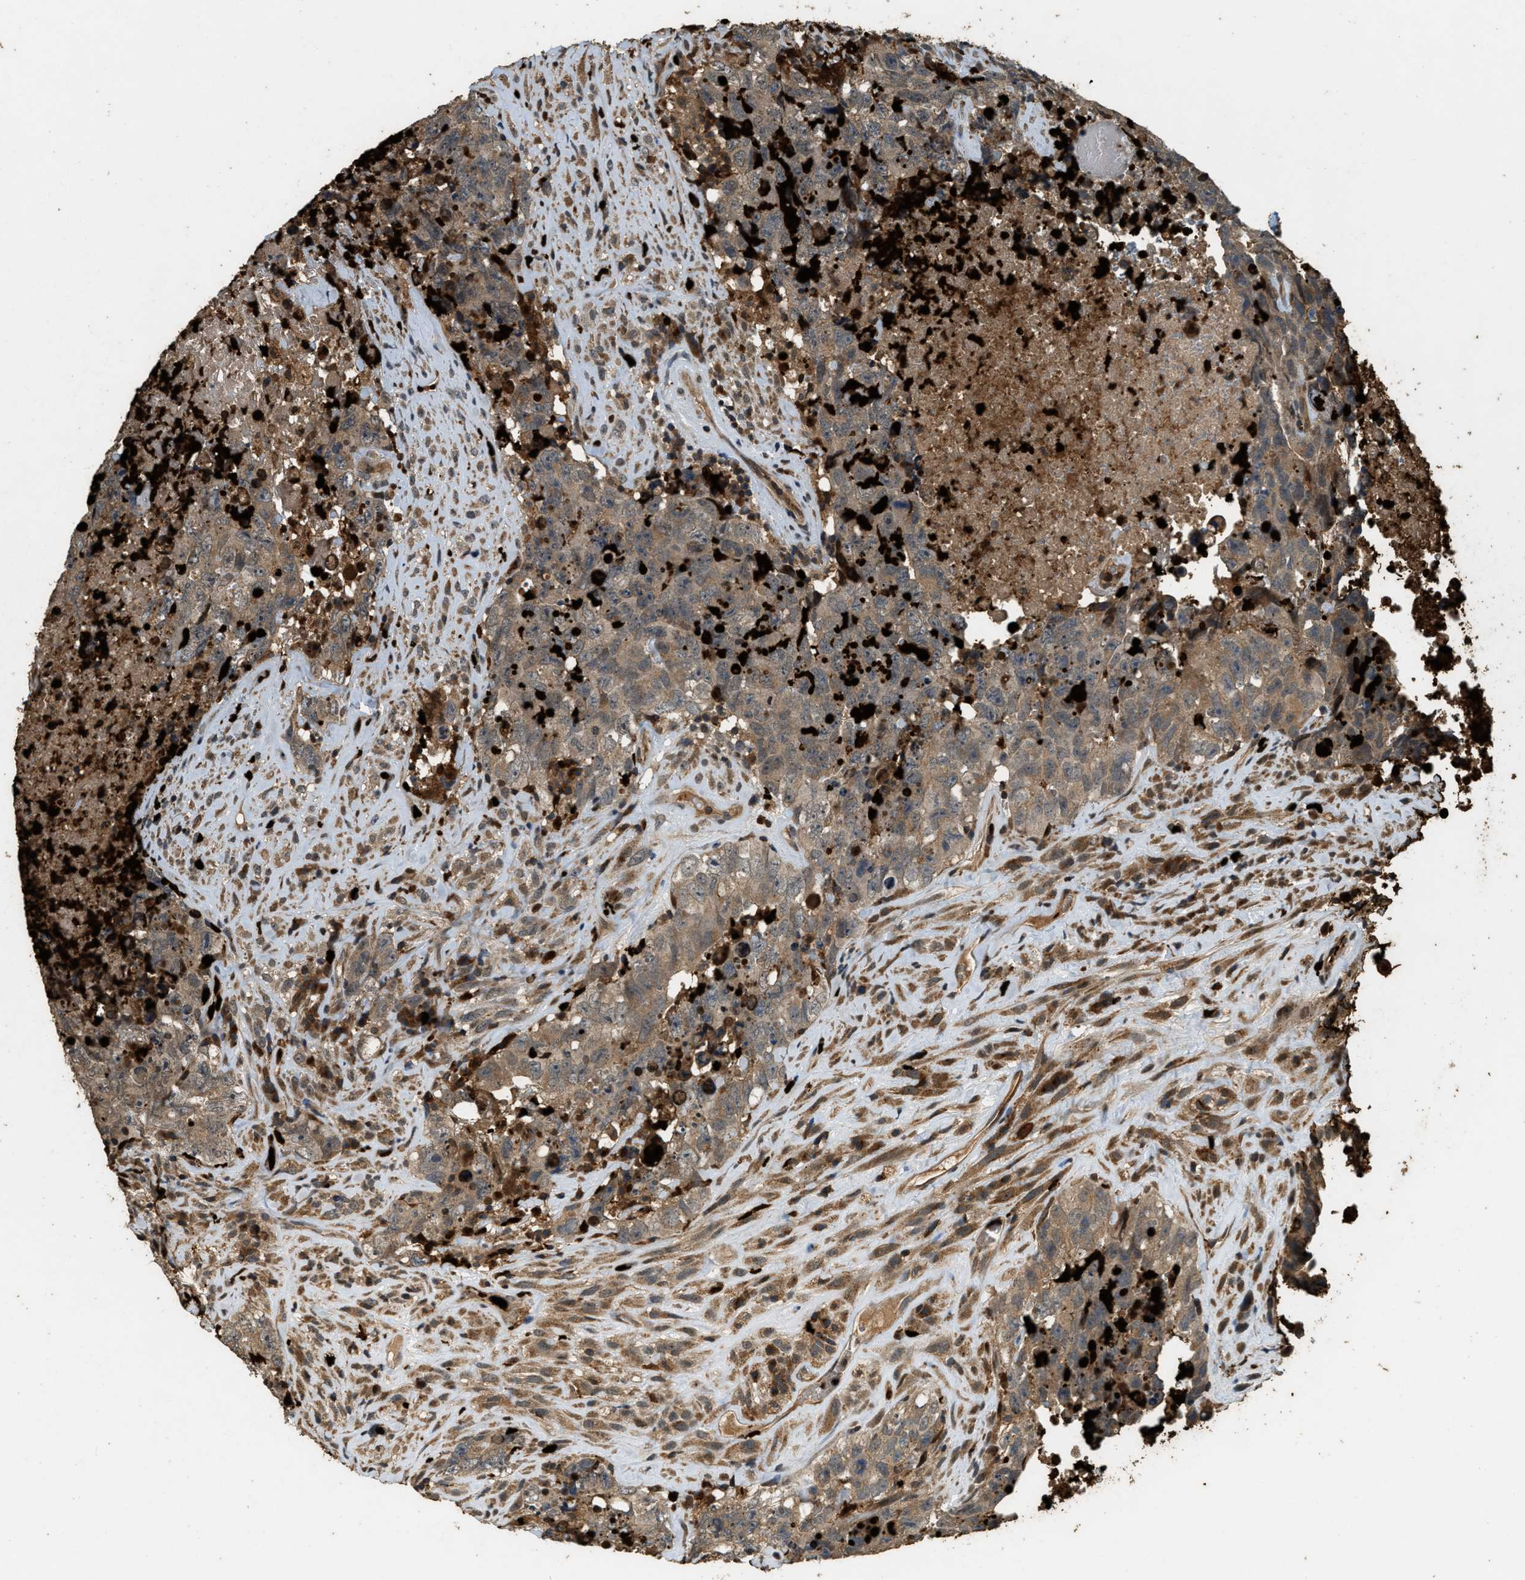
{"staining": {"intensity": "weak", "quantity": ">75%", "location": "cytoplasmic/membranous"}, "tissue": "testis cancer", "cell_type": "Tumor cells", "image_type": "cancer", "snomed": [{"axis": "morphology", "description": "Carcinoma, Embryonal, NOS"}, {"axis": "topography", "description": "Testis"}], "caption": "A histopathology image of testis embryonal carcinoma stained for a protein shows weak cytoplasmic/membranous brown staining in tumor cells.", "gene": "RNF141", "patient": {"sex": "male", "age": 32}}